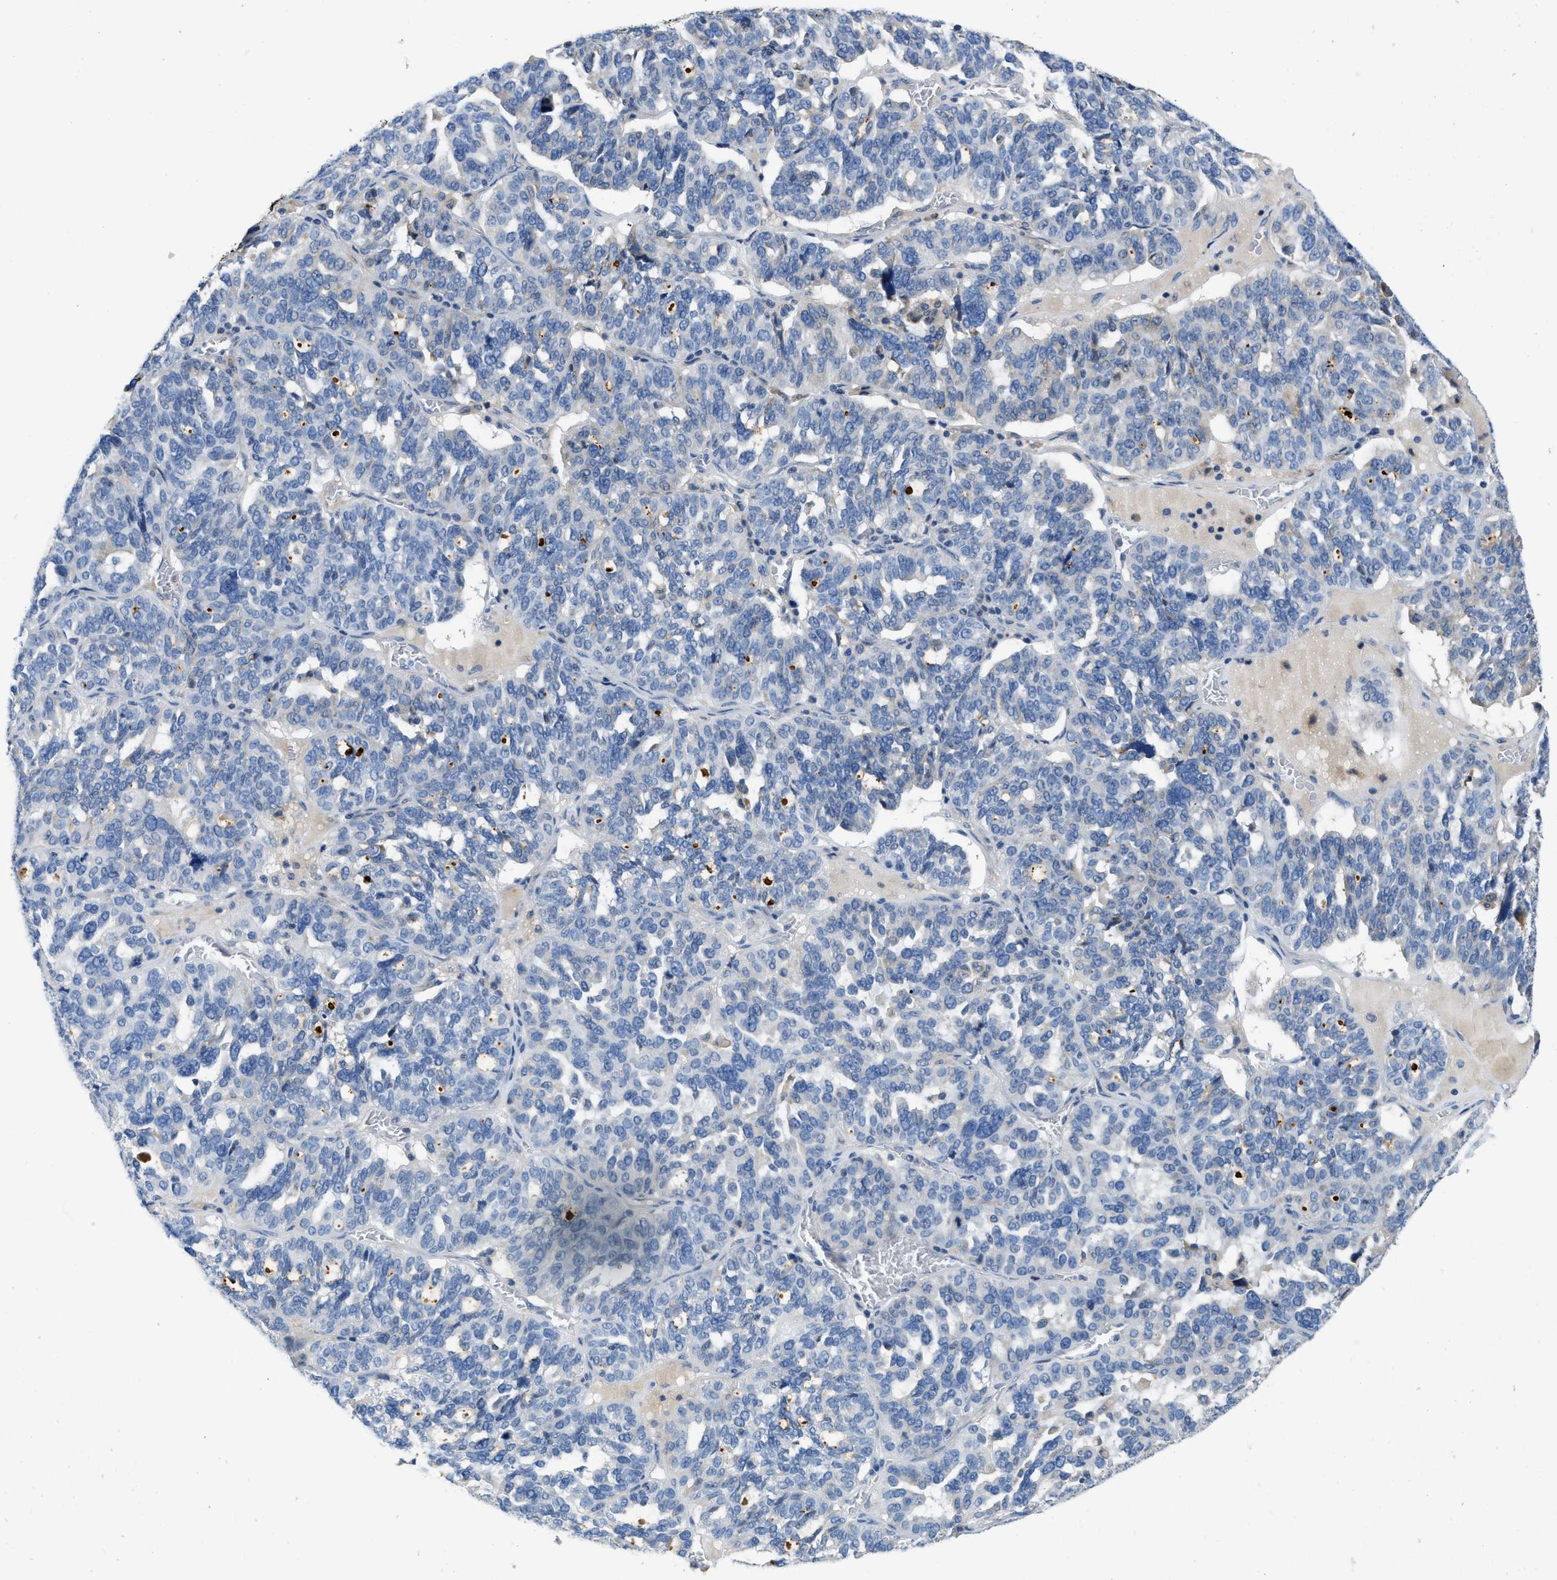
{"staining": {"intensity": "negative", "quantity": "none", "location": "none"}, "tissue": "ovarian cancer", "cell_type": "Tumor cells", "image_type": "cancer", "snomed": [{"axis": "morphology", "description": "Cystadenocarcinoma, serous, NOS"}, {"axis": "topography", "description": "Ovary"}], "caption": "The image reveals no staining of tumor cells in ovarian serous cystadenocarcinoma.", "gene": "C1S", "patient": {"sex": "female", "age": 59}}